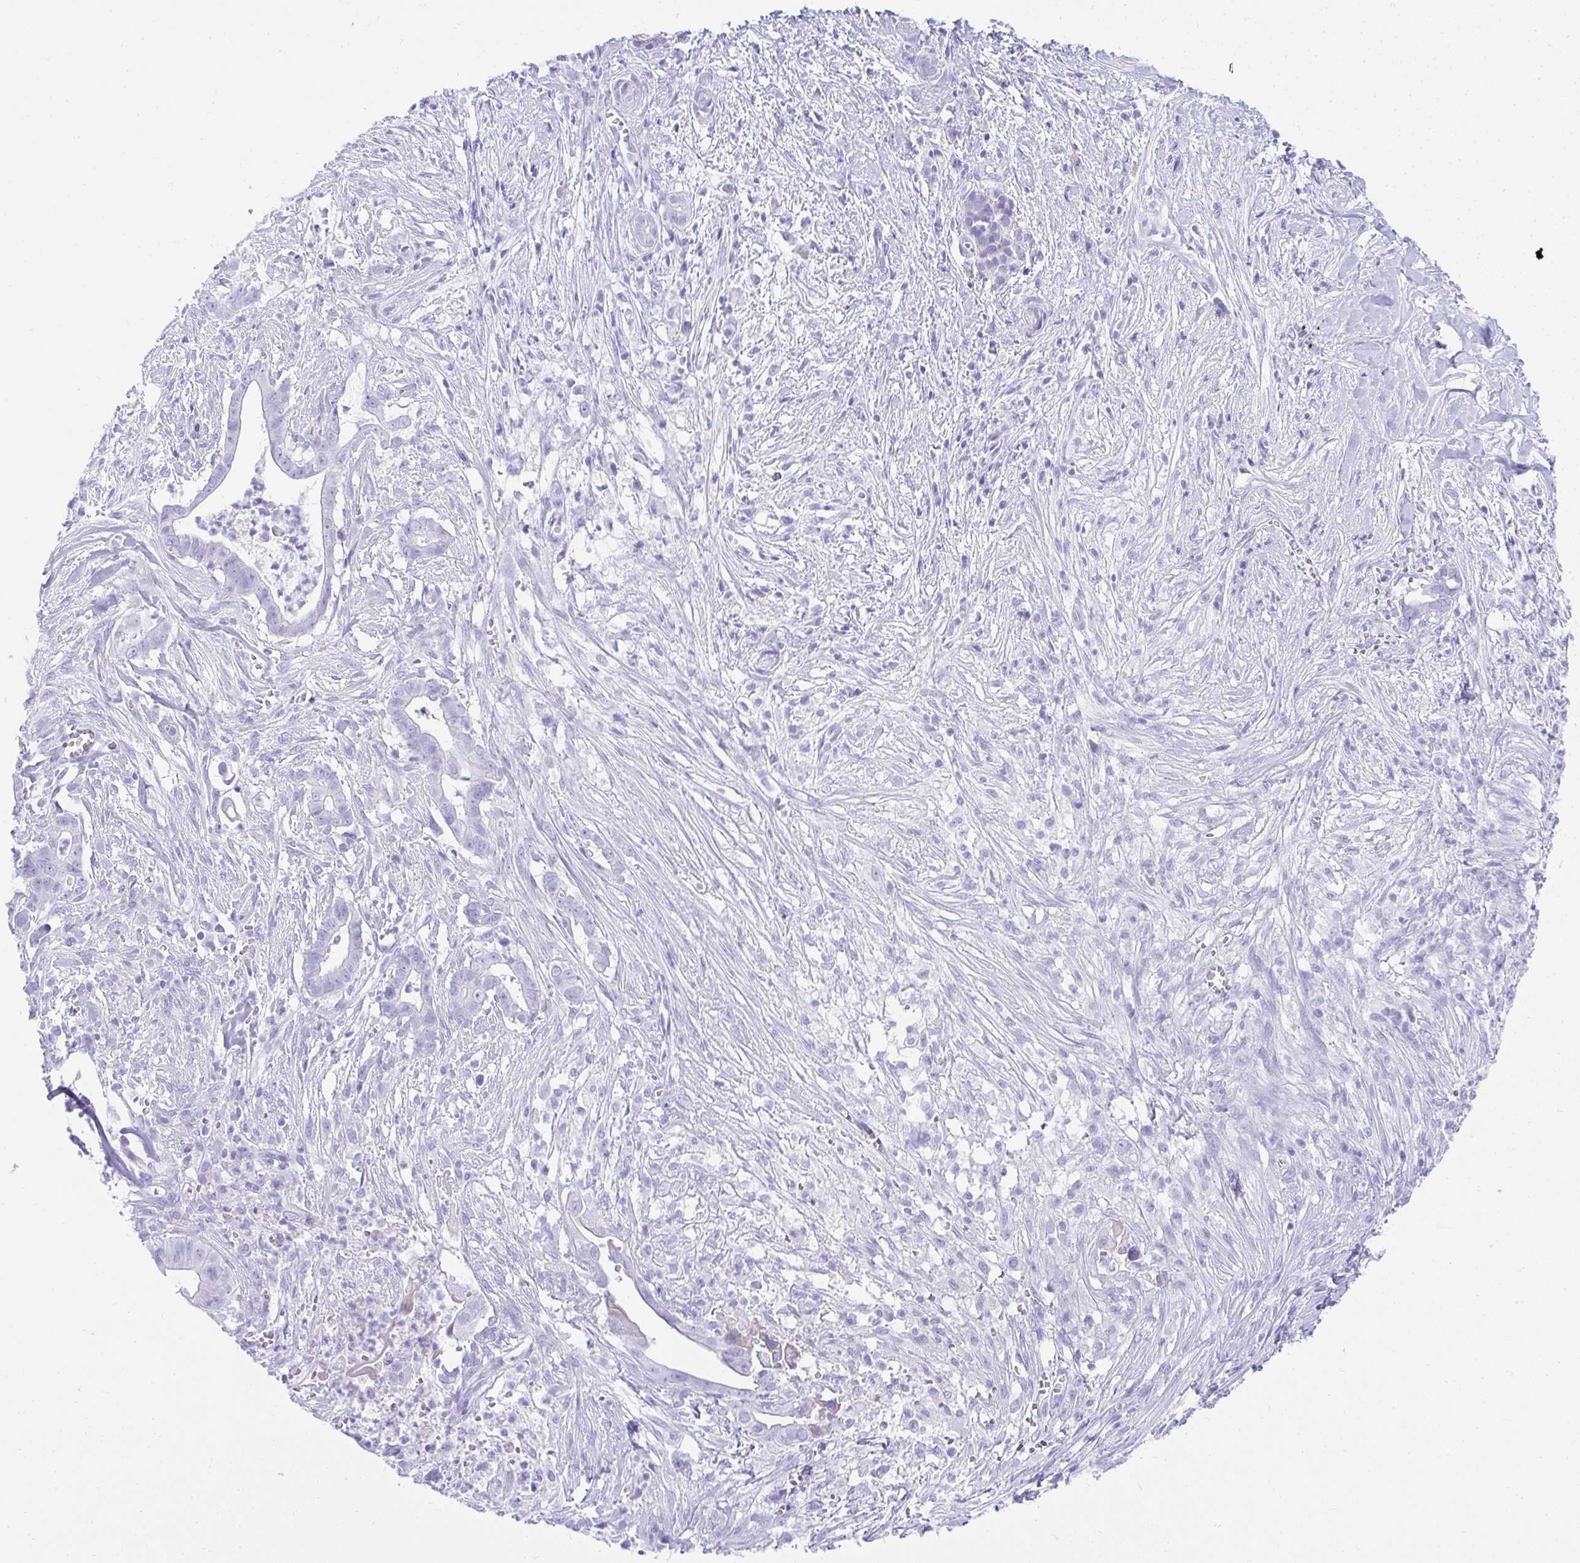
{"staining": {"intensity": "negative", "quantity": "none", "location": "none"}, "tissue": "pancreatic cancer", "cell_type": "Tumor cells", "image_type": "cancer", "snomed": [{"axis": "morphology", "description": "Adenocarcinoma, NOS"}, {"axis": "topography", "description": "Pancreas"}], "caption": "Pancreatic cancer was stained to show a protein in brown. There is no significant staining in tumor cells.", "gene": "TNNT1", "patient": {"sex": "male", "age": 61}}